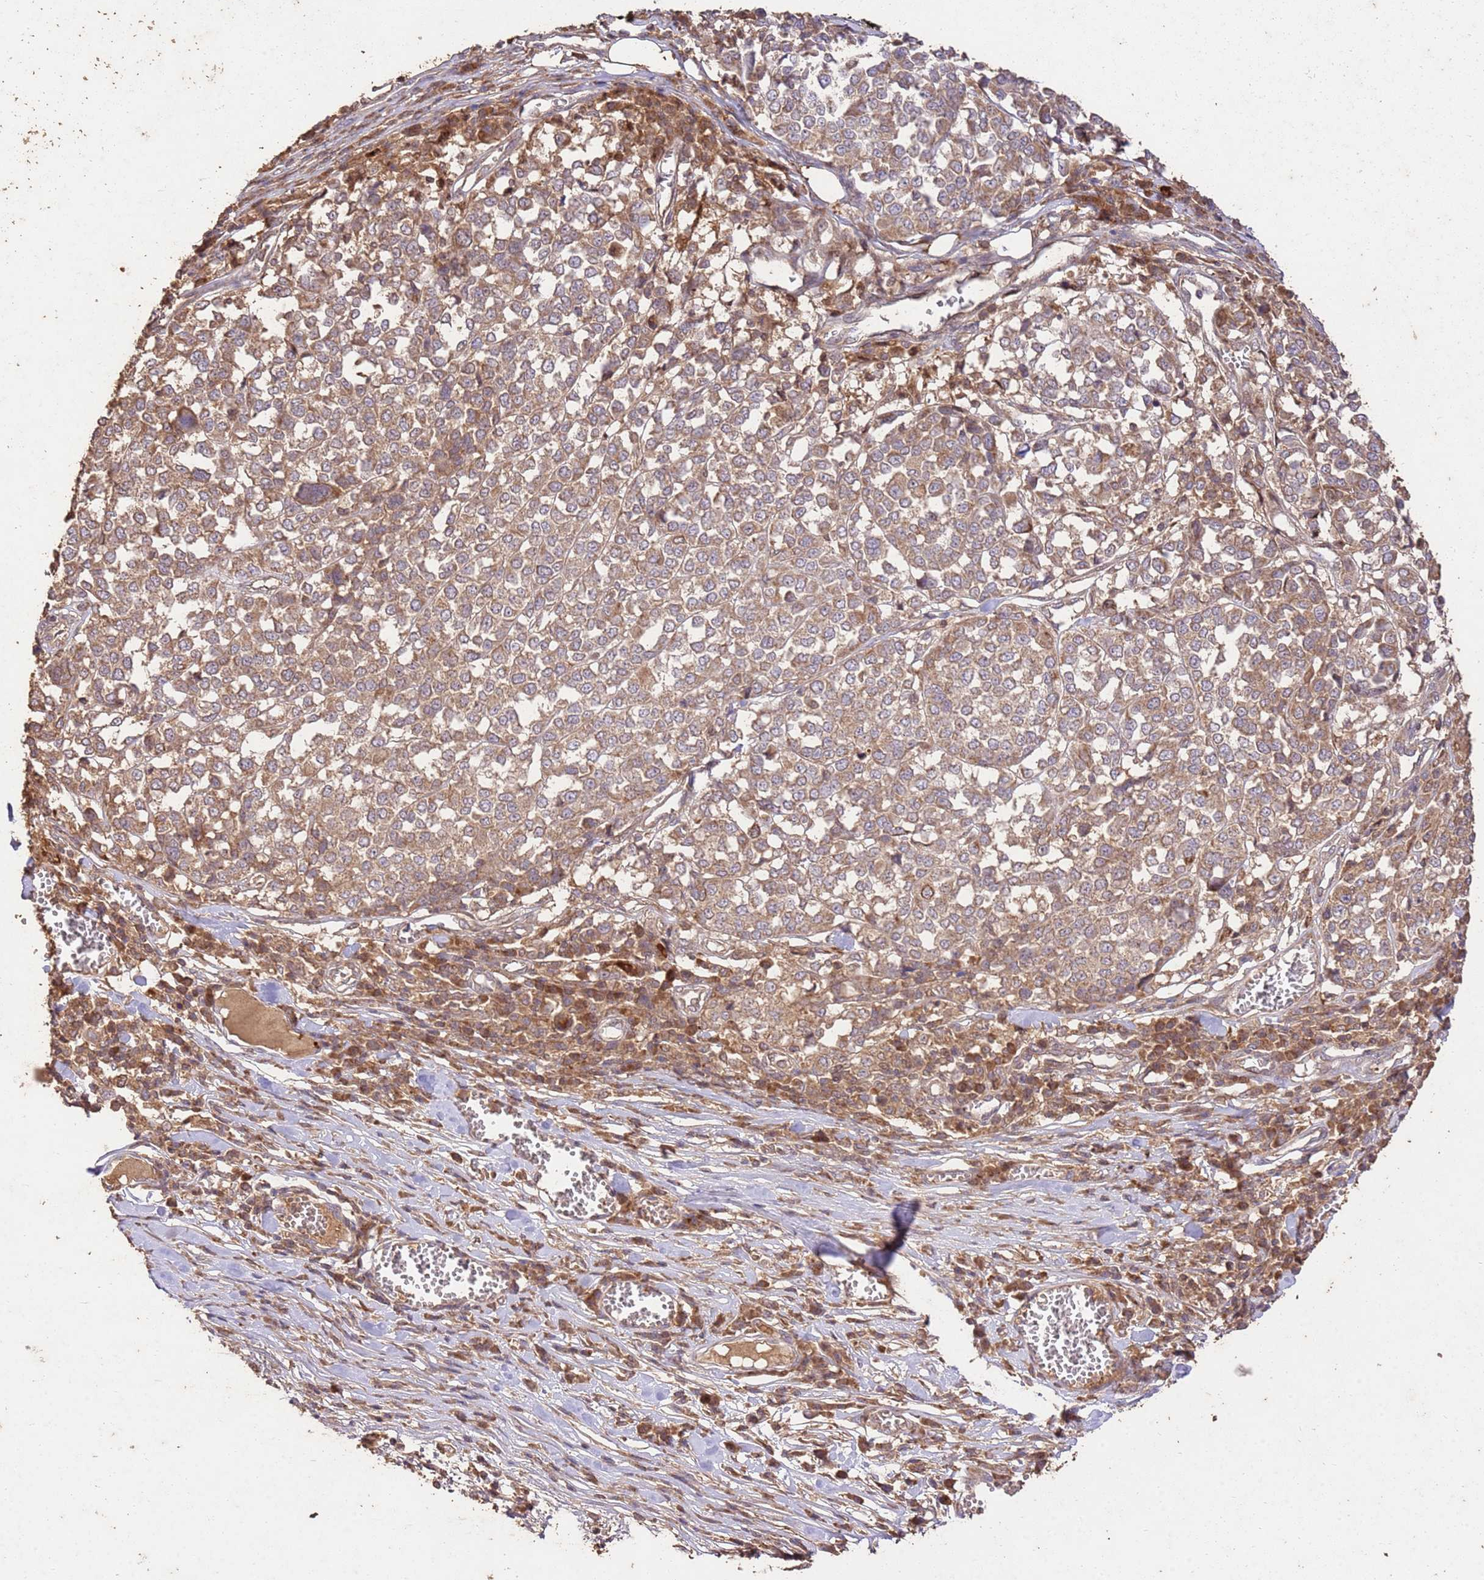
{"staining": {"intensity": "moderate", "quantity": ">75%", "location": "cytoplasmic/membranous"}, "tissue": "melanoma", "cell_type": "Tumor cells", "image_type": "cancer", "snomed": [{"axis": "morphology", "description": "Malignant melanoma, Metastatic site"}, {"axis": "topography", "description": "Lymph node"}], "caption": "Malignant melanoma (metastatic site) tissue displays moderate cytoplasmic/membranous expression in approximately >75% of tumor cells, visualized by immunohistochemistry. The staining was performed using DAB, with brown indicating positive protein expression. Nuclei are stained blue with hematoxylin.", "gene": "LRRC28", "patient": {"sex": "male", "age": 44}}